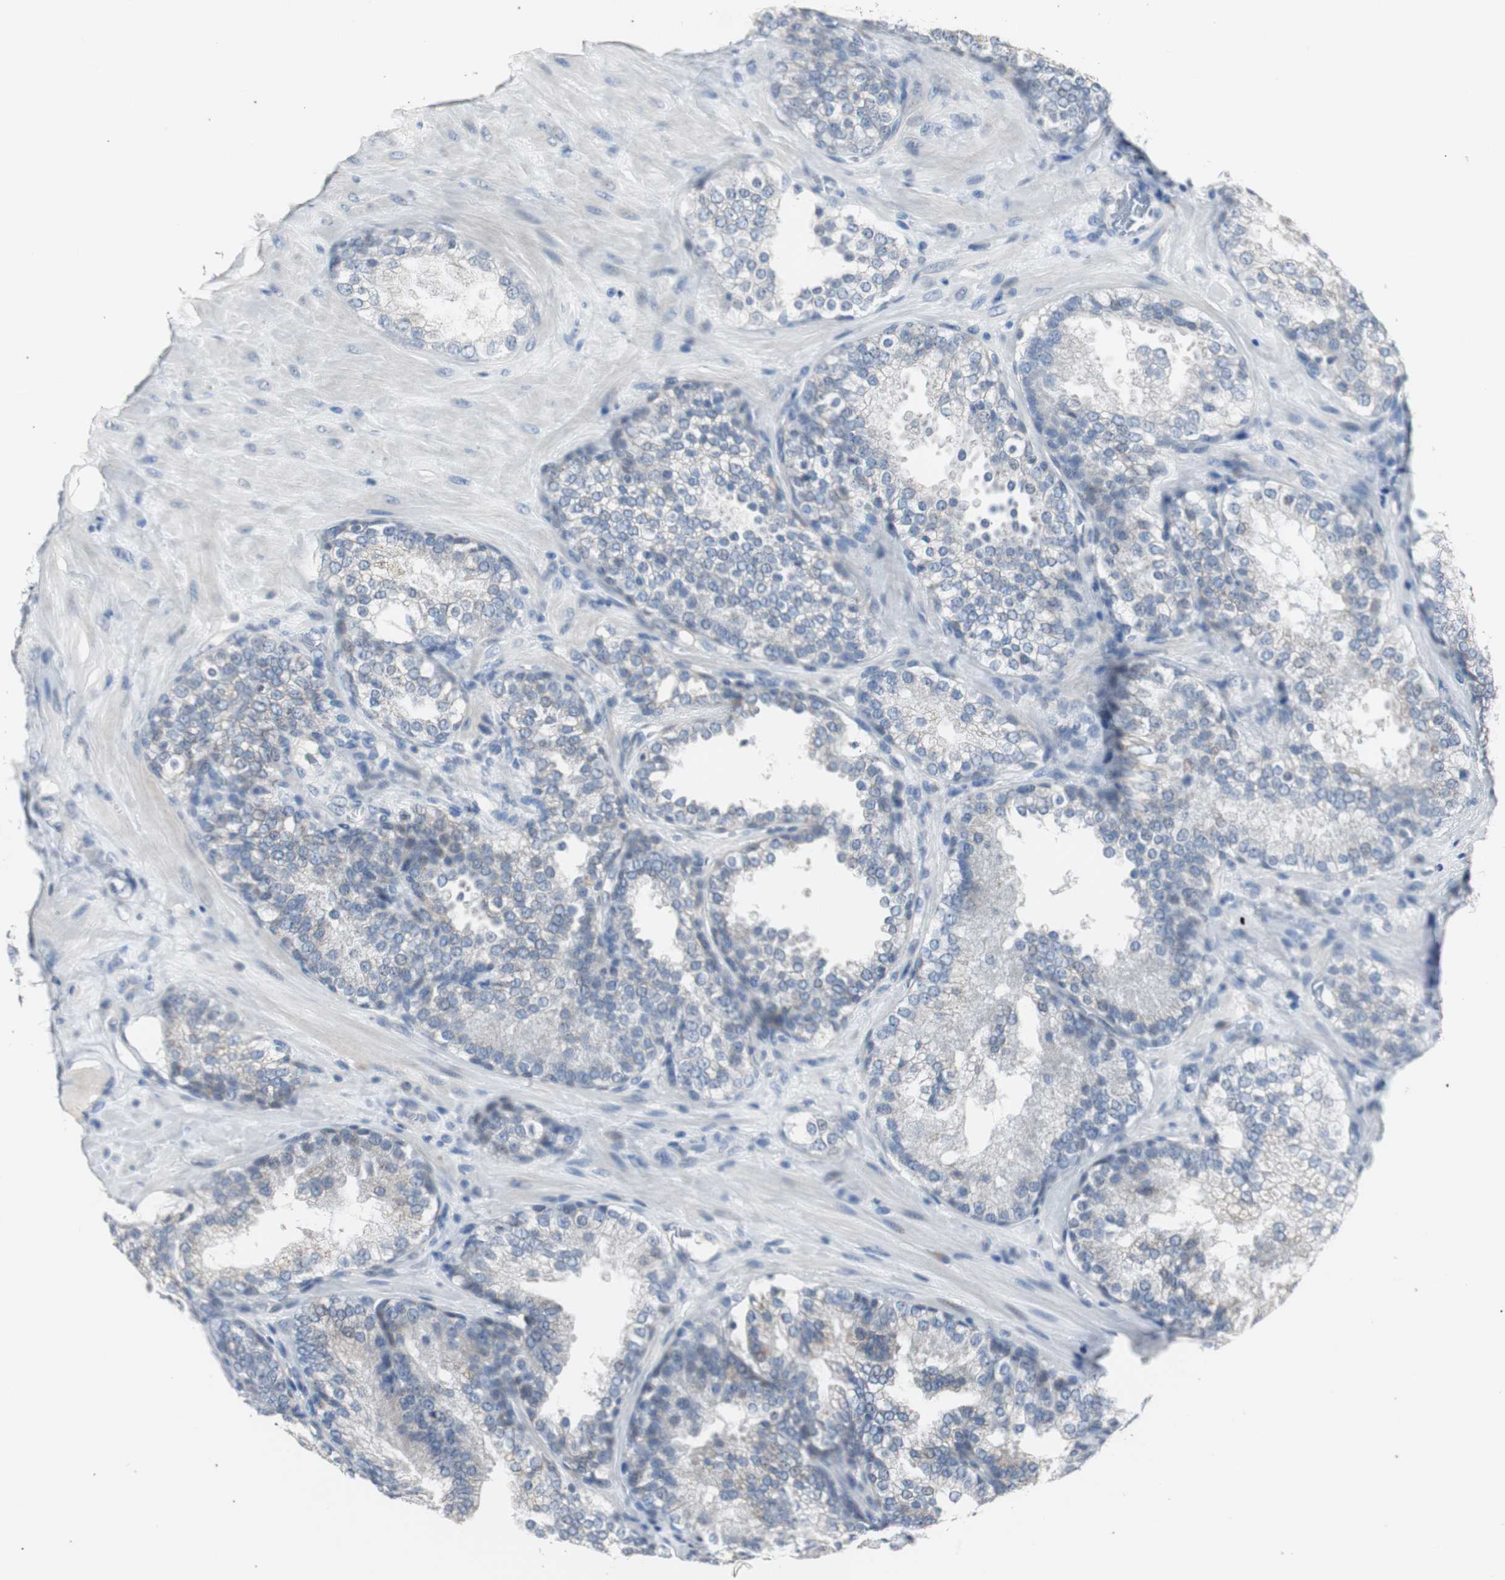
{"staining": {"intensity": "negative", "quantity": "none", "location": "none"}, "tissue": "prostate cancer", "cell_type": "Tumor cells", "image_type": "cancer", "snomed": [{"axis": "morphology", "description": "Adenocarcinoma, High grade"}, {"axis": "topography", "description": "Prostate"}], "caption": "Human prostate cancer stained for a protein using immunohistochemistry reveals no staining in tumor cells.", "gene": "SOX30", "patient": {"sex": "male", "age": 70}}